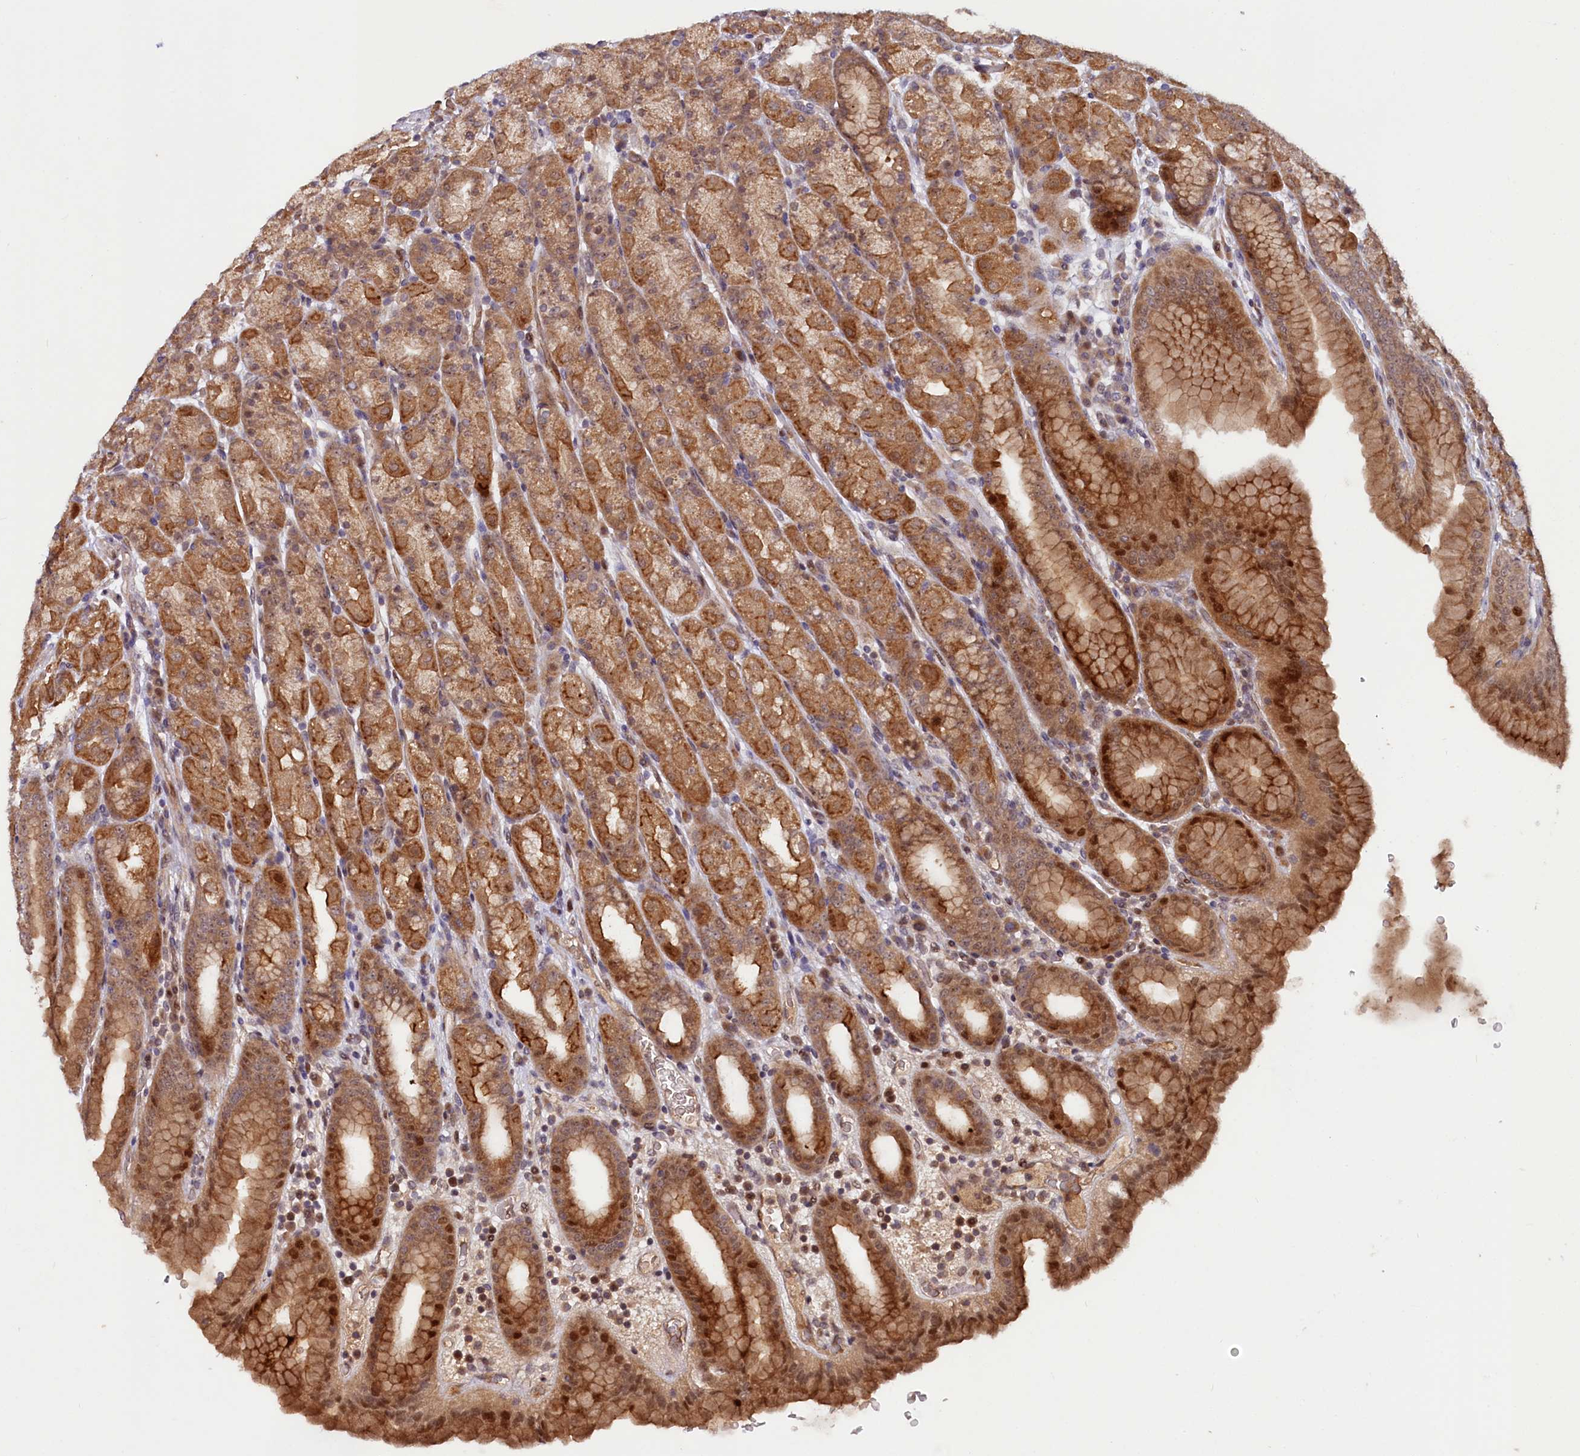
{"staining": {"intensity": "strong", "quantity": ">75%", "location": "cytoplasmic/membranous,nuclear"}, "tissue": "stomach", "cell_type": "Glandular cells", "image_type": "normal", "snomed": [{"axis": "morphology", "description": "Normal tissue, NOS"}, {"axis": "topography", "description": "Stomach, upper"}], "caption": "High-magnification brightfield microscopy of unremarkable stomach stained with DAB (brown) and counterstained with hematoxylin (blue). glandular cells exhibit strong cytoplasmic/membranous,nuclear positivity is identified in about>75% of cells.", "gene": "N4BP2L1", "patient": {"sex": "male", "age": 68}}